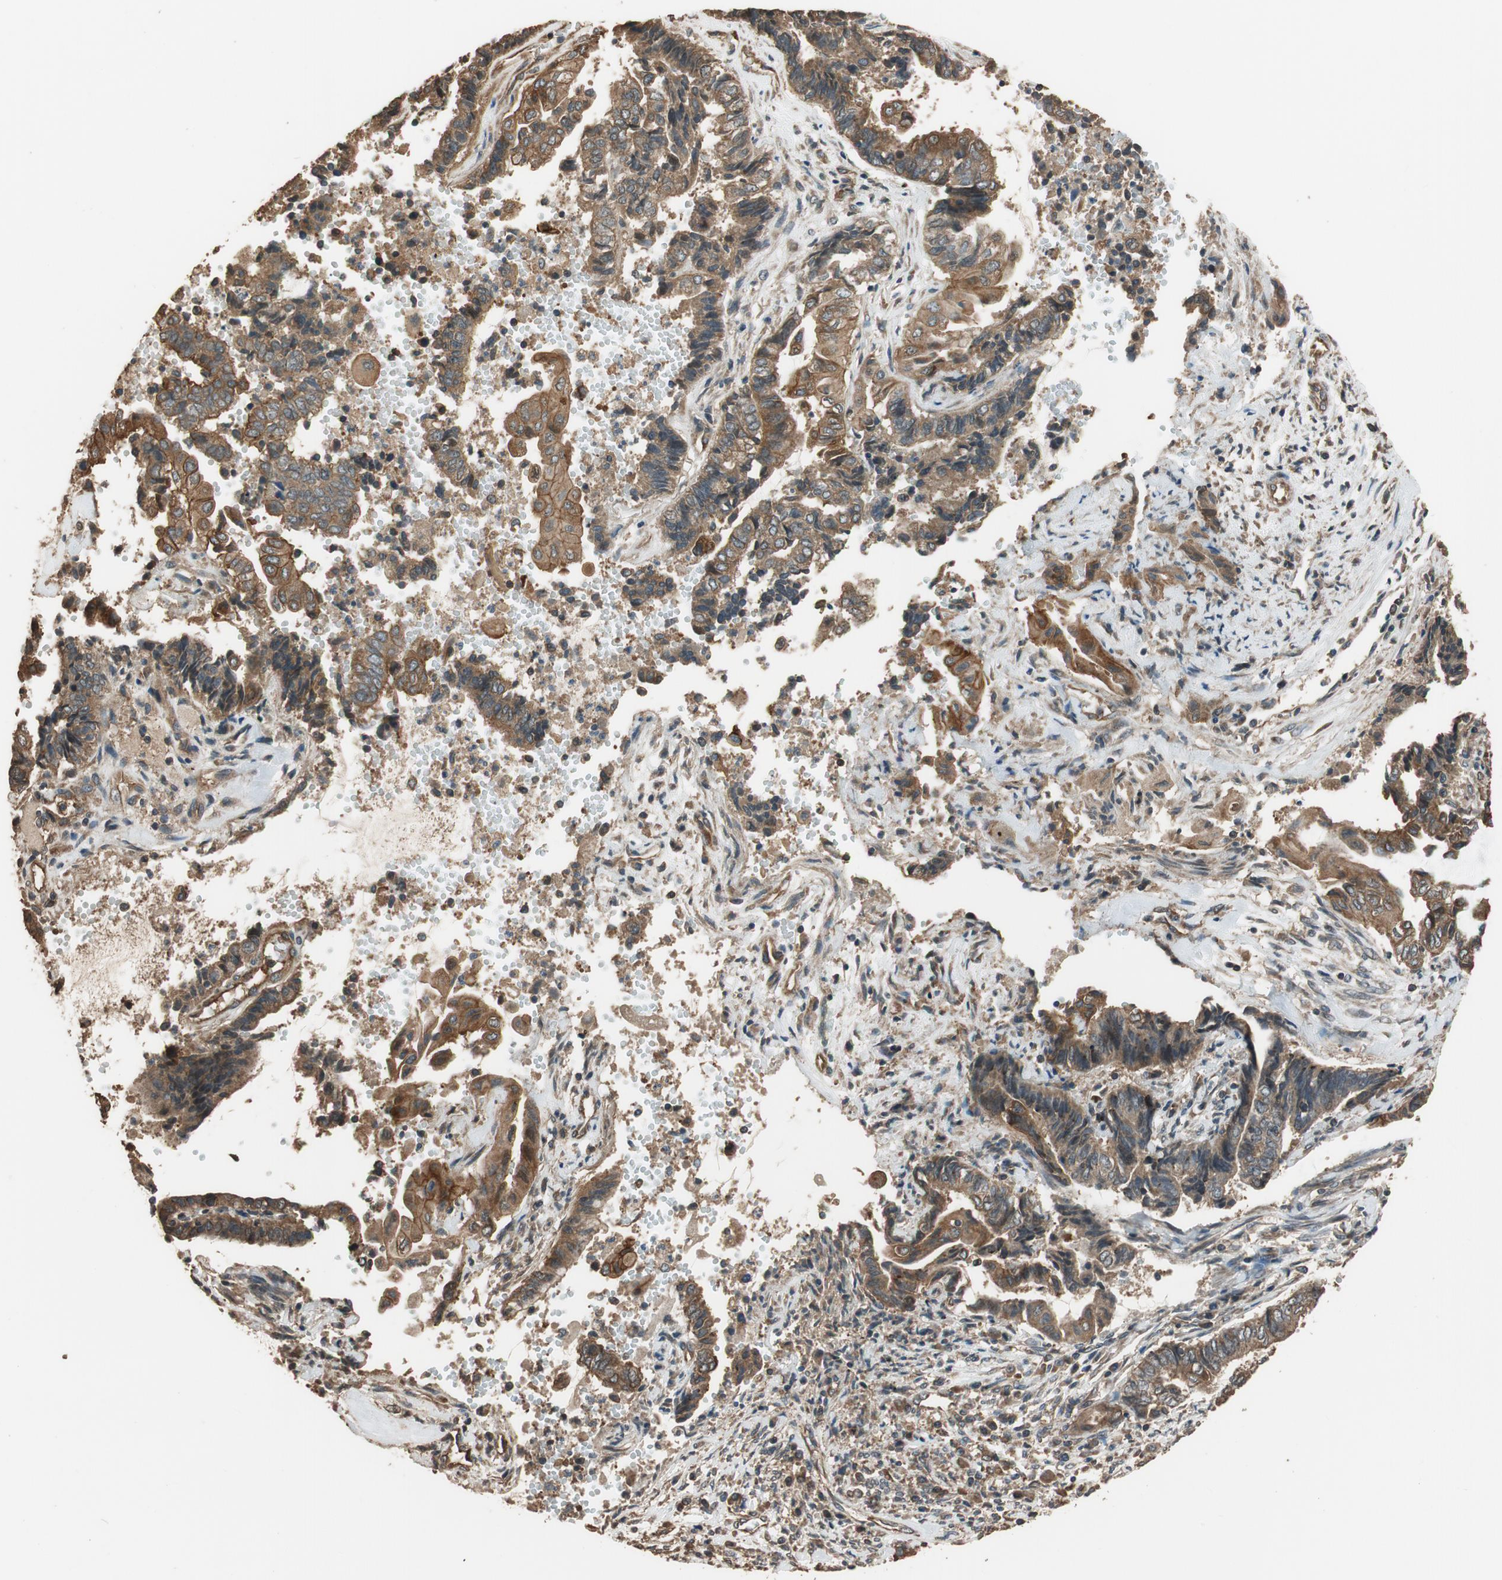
{"staining": {"intensity": "moderate", "quantity": ">75%", "location": "cytoplasmic/membranous"}, "tissue": "endometrial cancer", "cell_type": "Tumor cells", "image_type": "cancer", "snomed": [{"axis": "morphology", "description": "Adenocarcinoma, NOS"}, {"axis": "topography", "description": "Uterus"}, {"axis": "topography", "description": "Endometrium"}], "caption": "This micrograph exhibits IHC staining of human endometrial adenocarcinoma, with medium moderate cytoplasmic/membranous expression in about >75% of tumor cells.", "gene": "MST1R", "patient": {"sex": "female", "age": 70}}